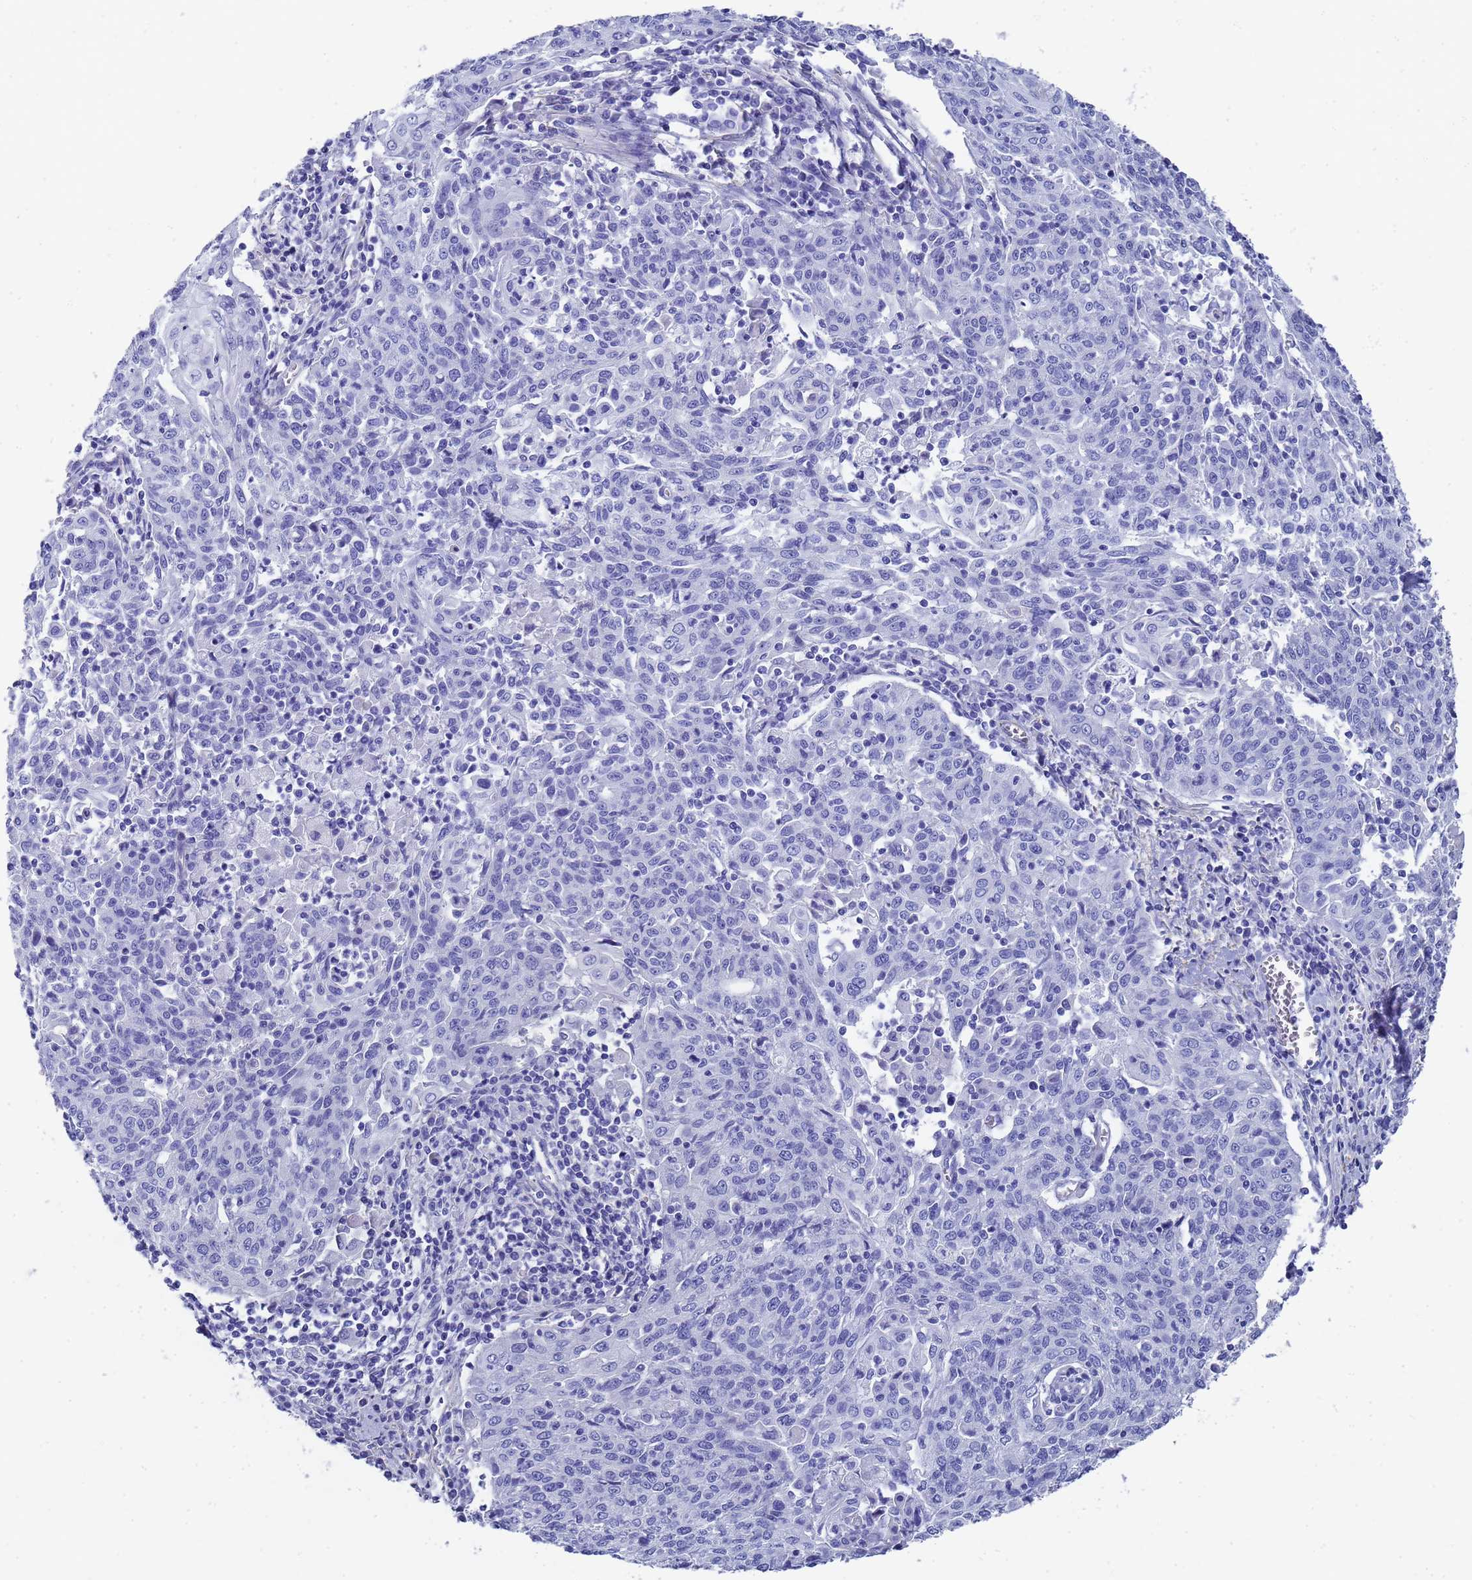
{"staining": {"intensity": "negative", "quantity": "none", "location": "none"}, "tissue": "cervical cancer", "cell_type": "Tumor cells", "image_type": "cancer", "snomed": [{"axis": "morphology", "description": "Squamous cell carcinoma, NOS"}, {"axis": "topography", "description": "Cervix"}], "caption": "This is an IHC photomicrograph of human cervical cancer (squamous cell carcinoma). There is no staining in tumor cells.", "gene": "TUBB1", "patient": {"sex": "female", "age": 48}}